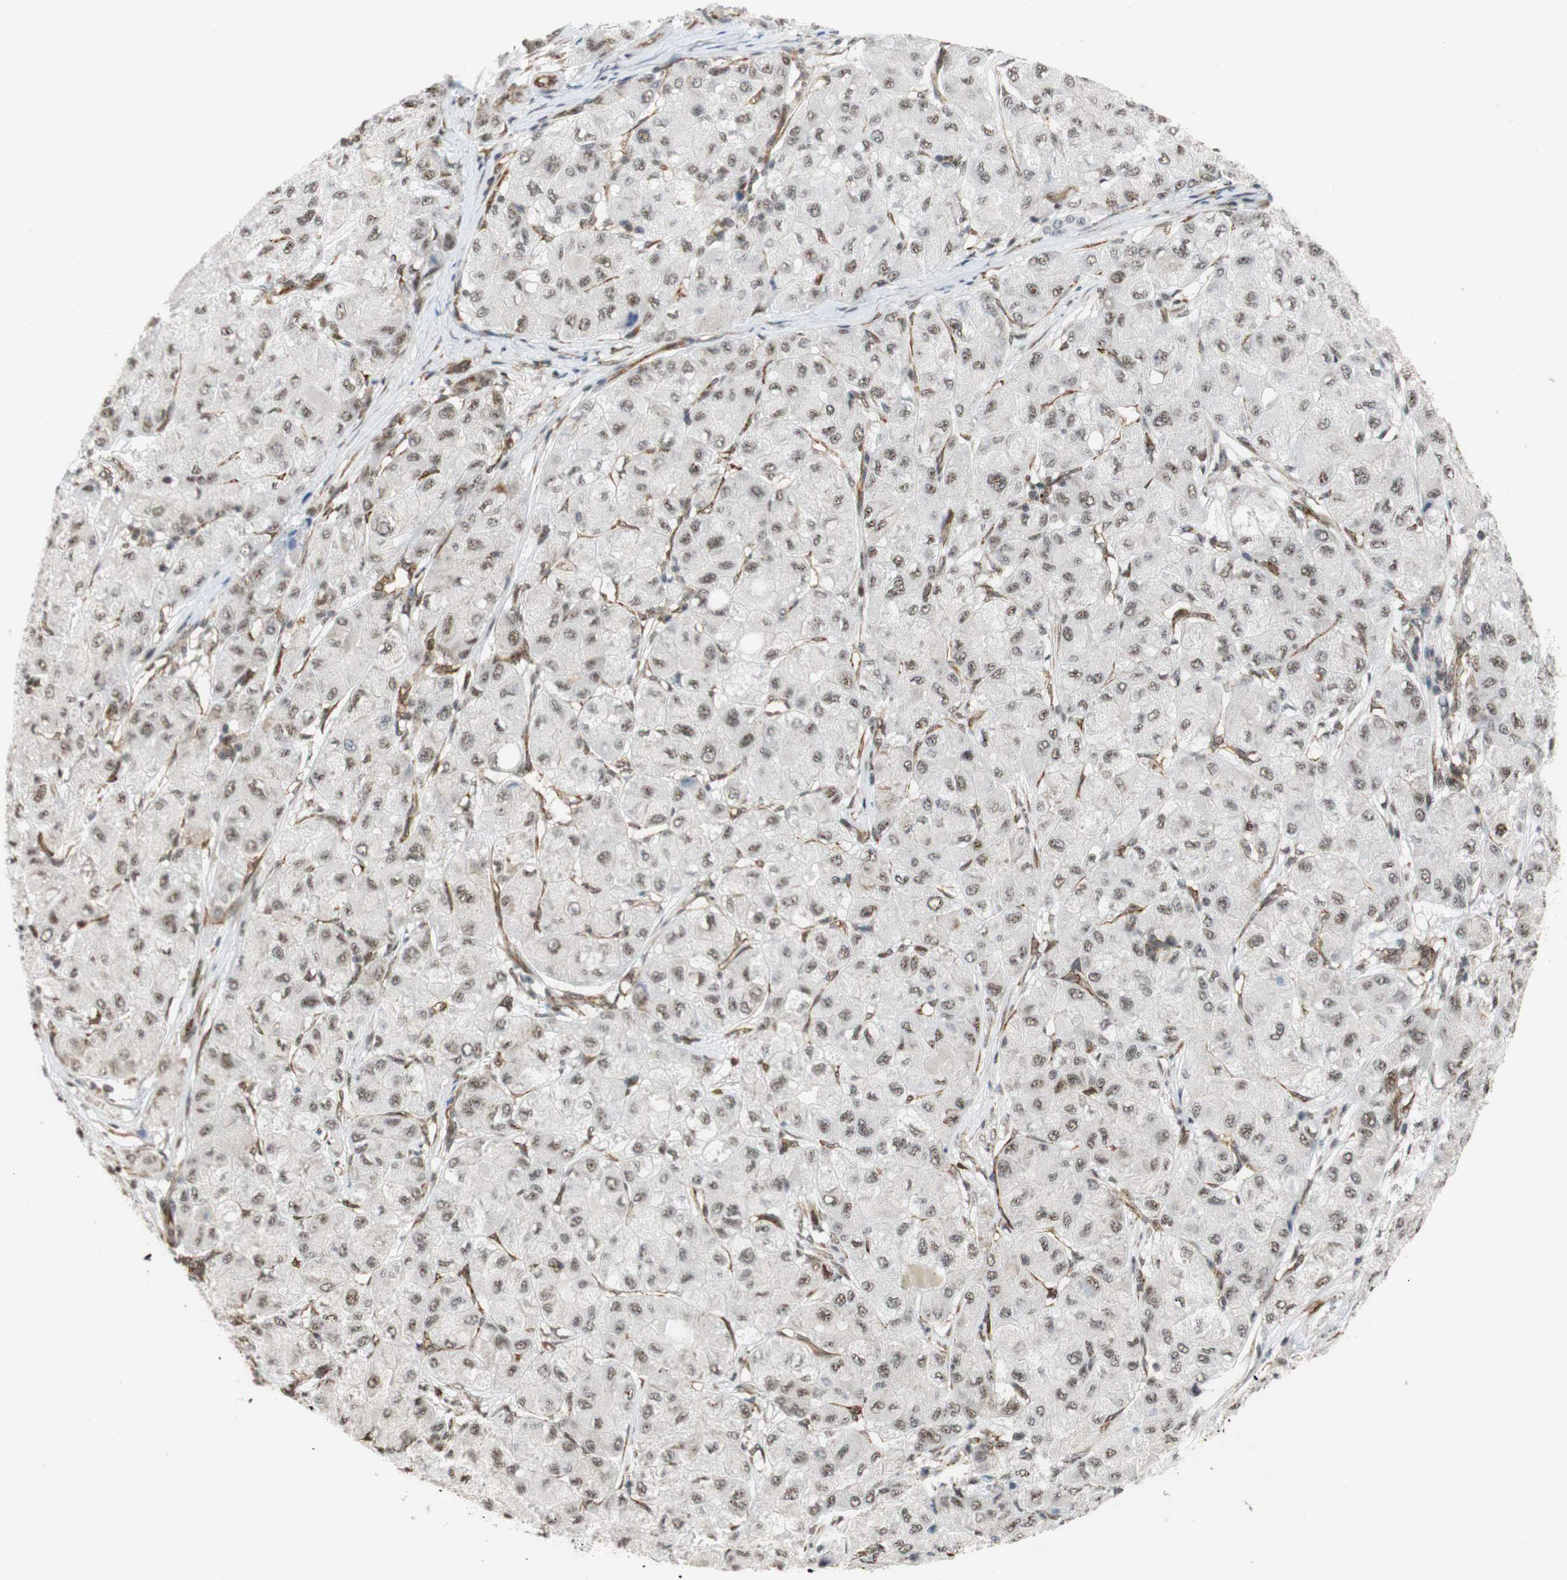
{"staining": {"intensity": "weak", "quantity": ">75%", "location": "nuclear"}, "tissue": "liver cancer", "cell_type": "Tumor cells", "image_type": "cancer", "snomed": [{"axis": "morphology", "description": "Carcinoma, Hepatocellular, NOS"}, {"axis": "topography", "description": "Liver"}], "caption": "Liver cancer (hepatocellular carcinoma) stained with a brown dye exhibits weak nuclear positive positivity in about >75% of tumor cells.", "gene": "SAP18", "patient": {"sex": "male", "age": 80}}